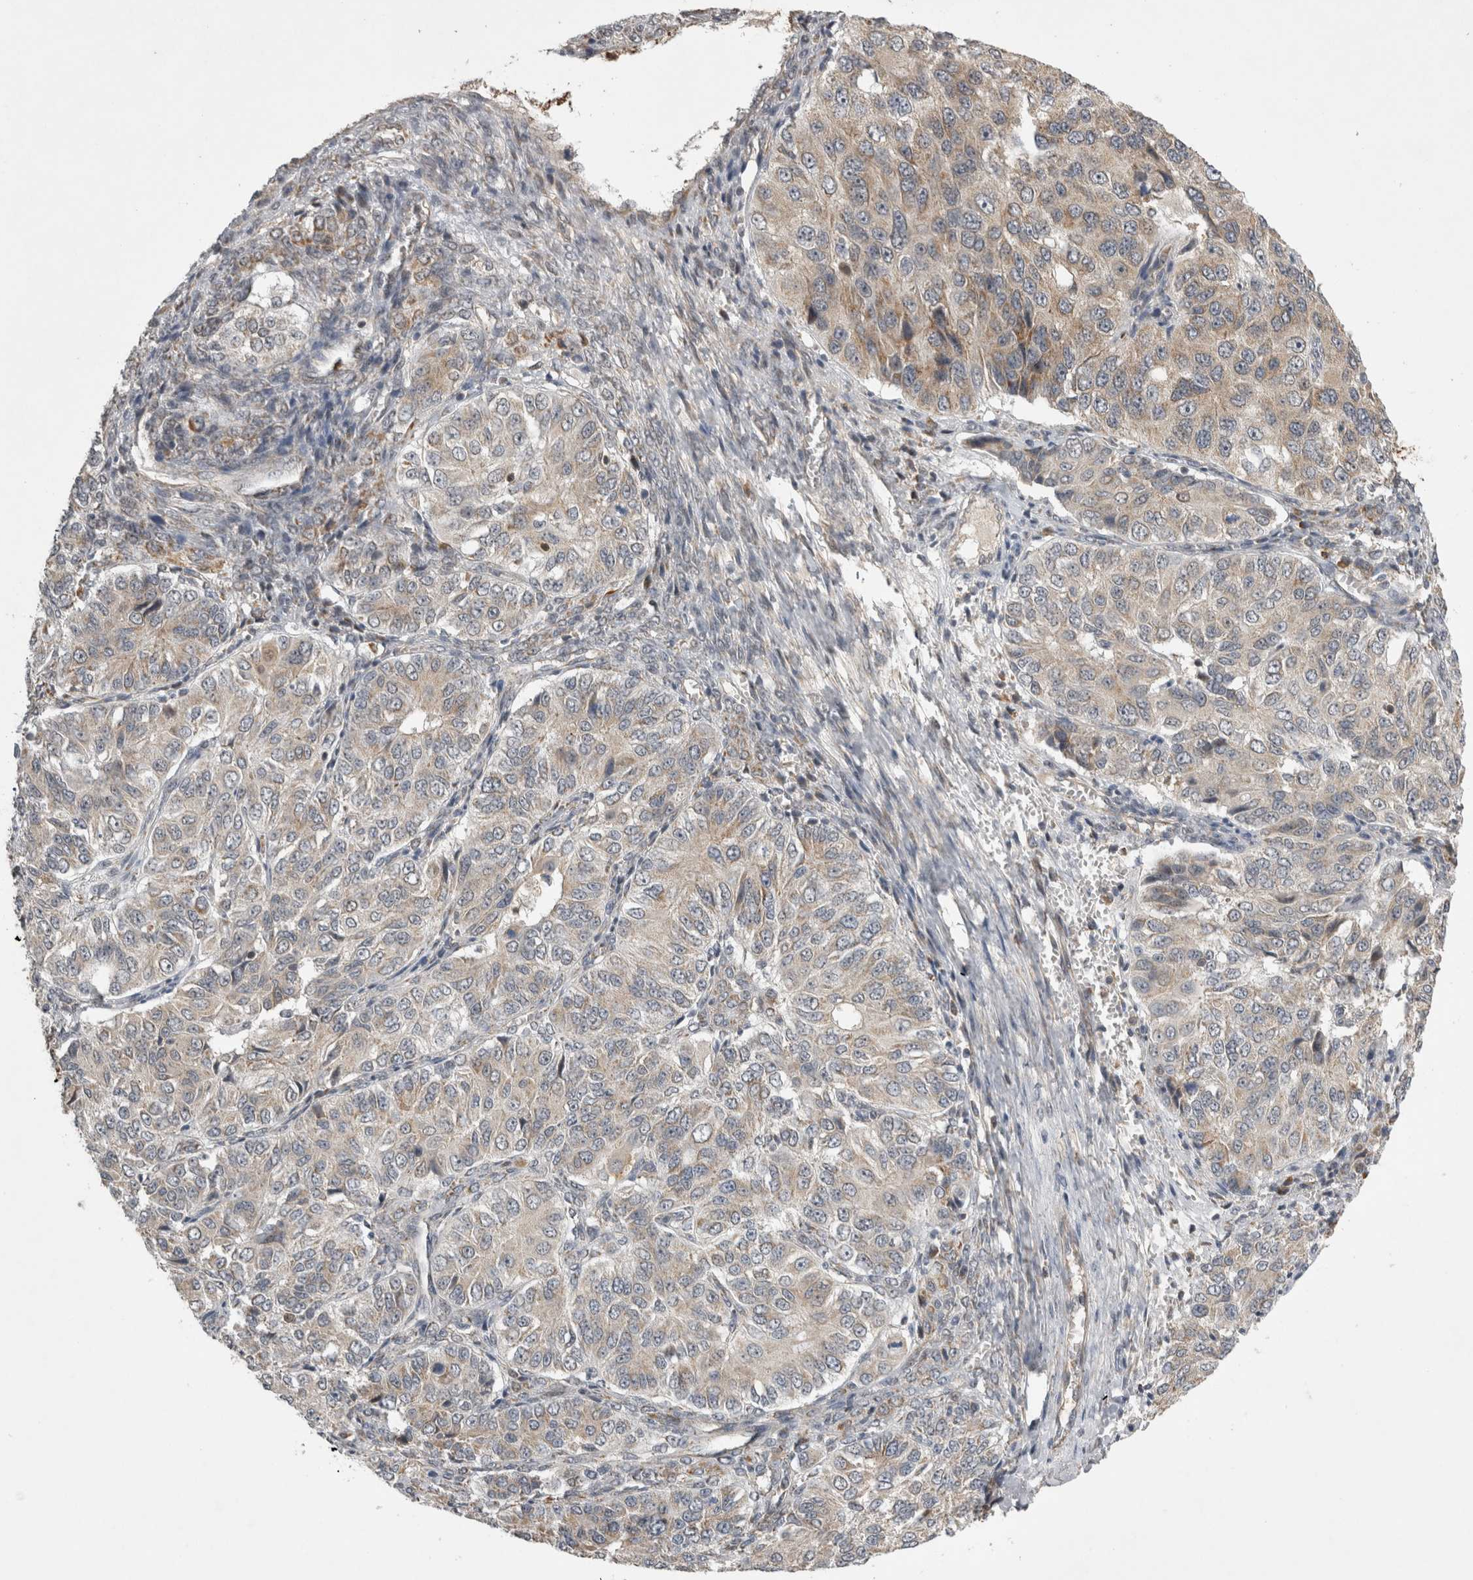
{"staining": {"intensity": "weak", "quantity": "<25%", "location": "cytoplasmic/membranous"}, "tissue": "ovarian cancer", "cell_type": "Tumor cells", "image_type": "cancer", "snomed": [{"axis": "morphology", "description": "Carcinoma, endometroid"}, {"axis": "topography", "description": "Ovary"}], "caption": "Endometroid carcinoma (ovarian) stained for a protein using immunohistochemistry (IHC) reveals no staining tumor cells.", "gene": "KCNIP1", "patient": {"sex": "female", "age": 51}}